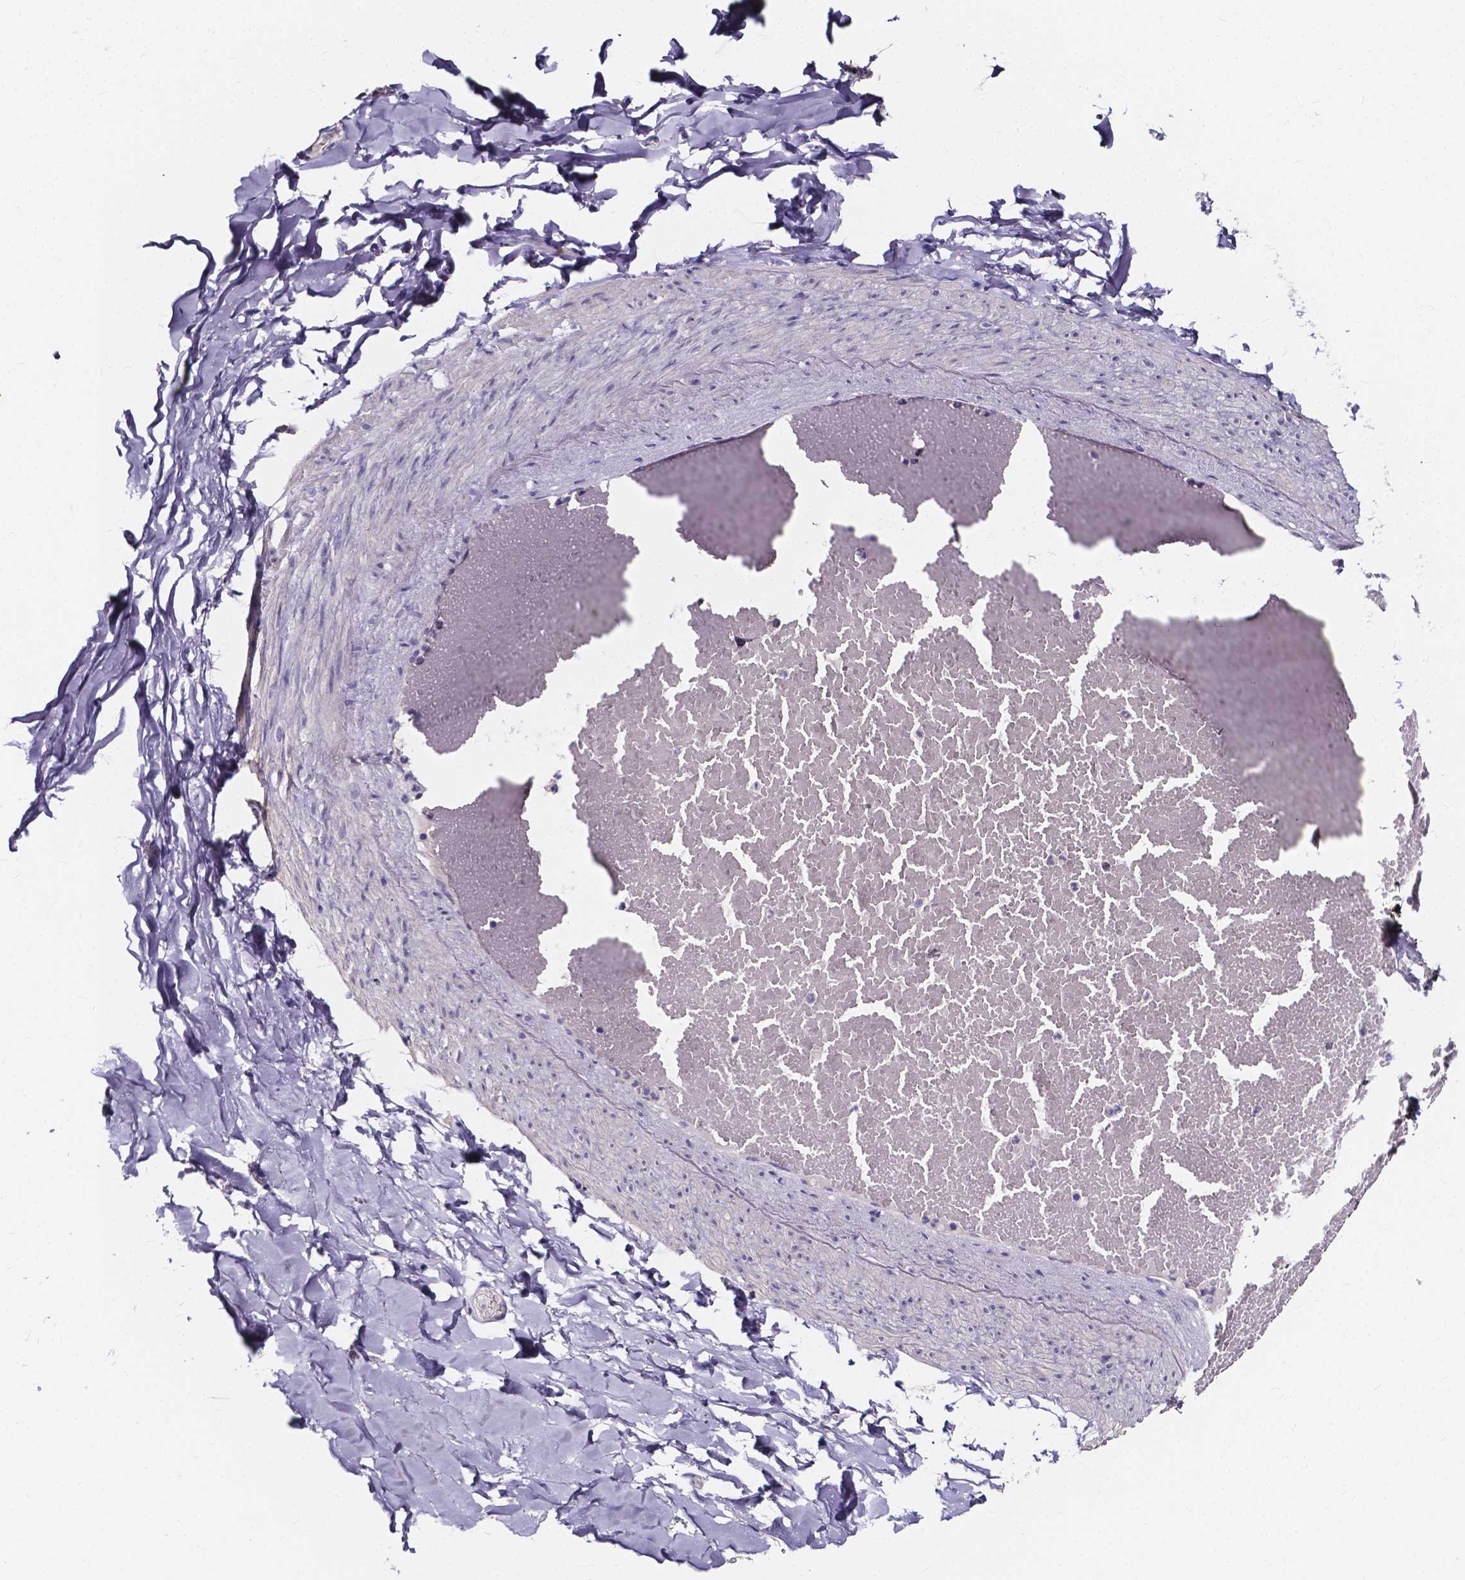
{"staining": {"intensity": "negative", "quantity": "none", "location": "none"}, "tissue": "adipose tissue", "cell_type": "Adipocytes", "image_type": "normal", "snomed": [{"axis": "morphology", "description": "Normal tissue, NOS"}, {"axis": "topography", "description": "Gallbladder"}, {"axis": "topography", "description": "Peripheral nerve tissue"}], "caption": "IHC of normal adipose tissue exhibits no positivity in adipocytes.", "gene": "SPOCD1", "patient": {"sex": "female", "age": 45}}